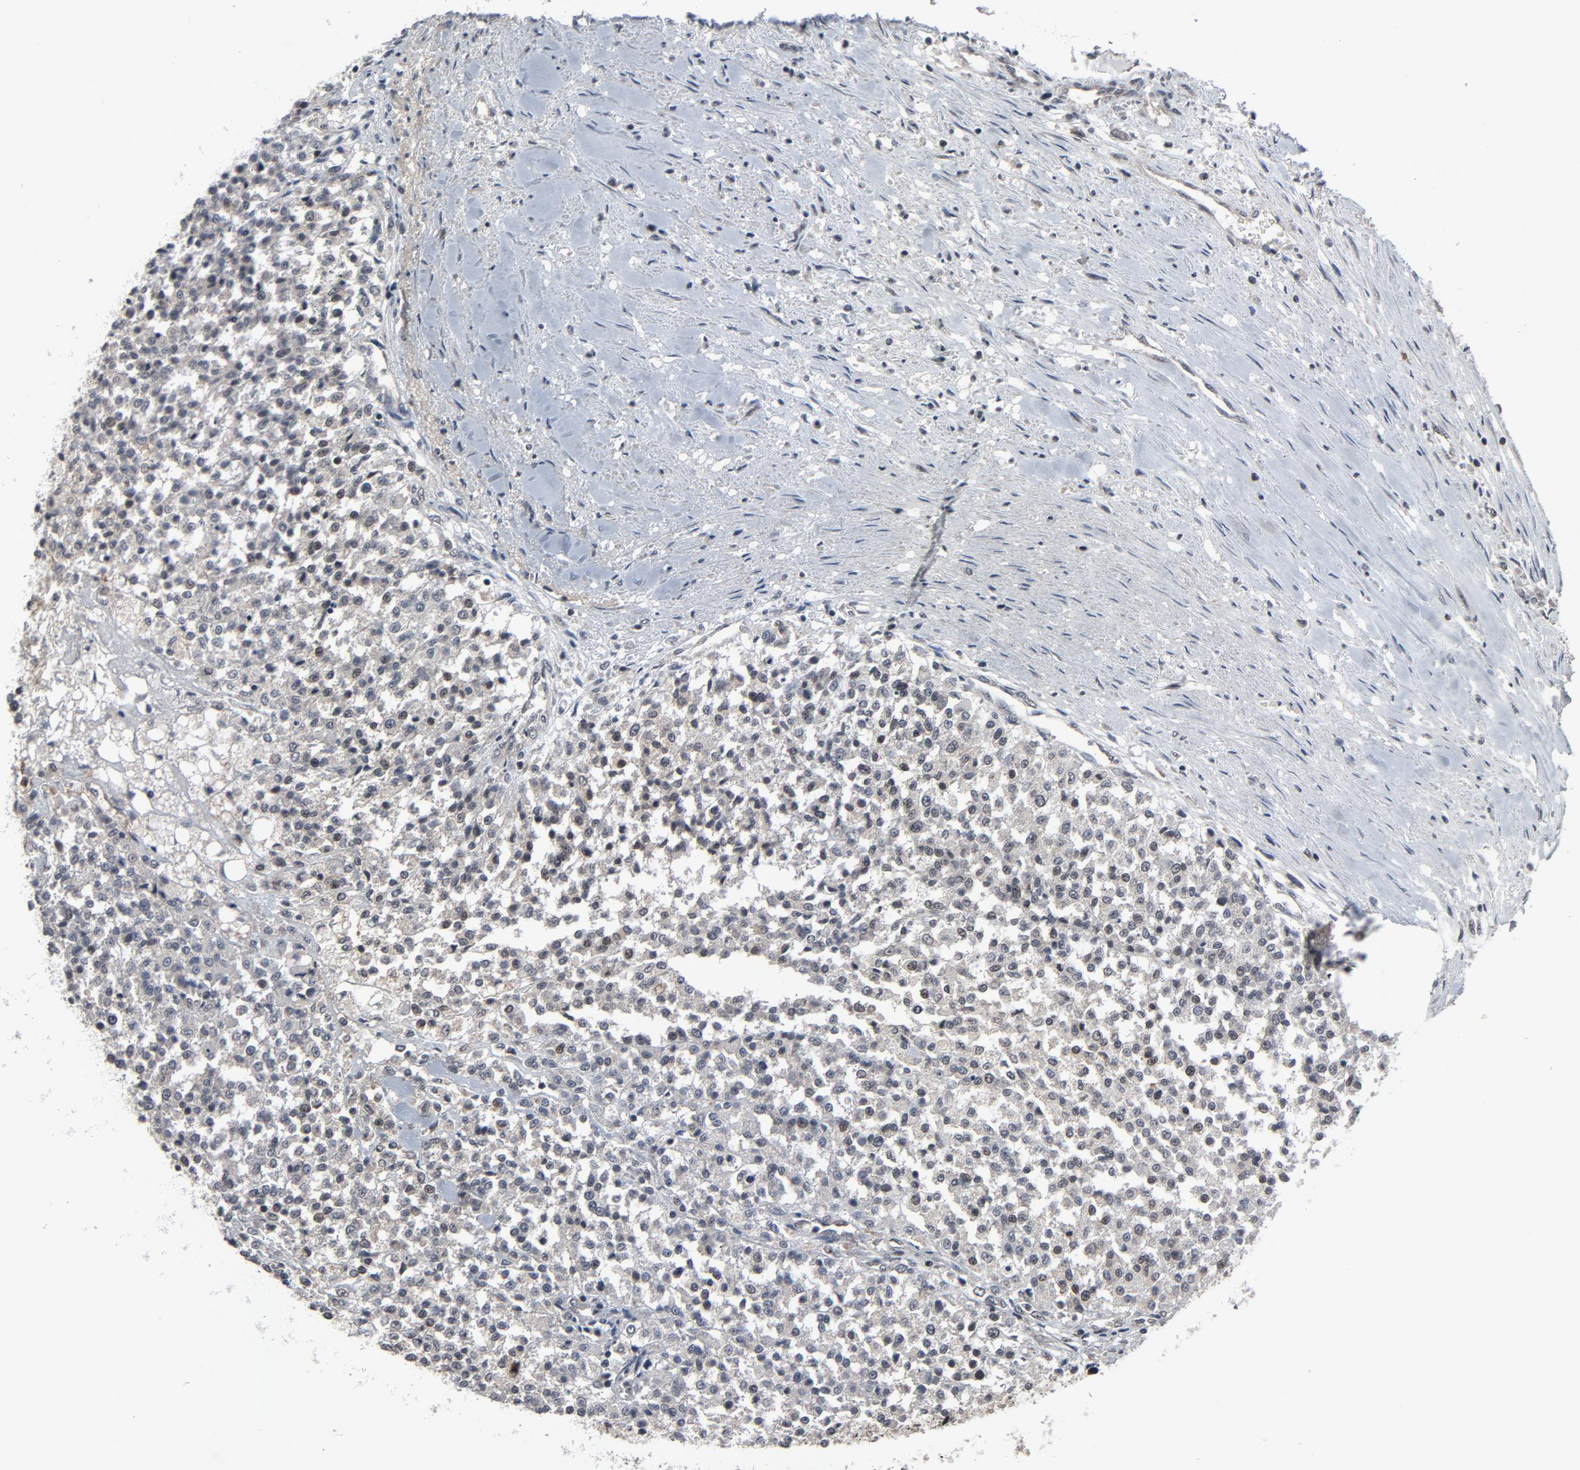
{"staining": {"intensity": "weak", "quantity": "<25%", "location": "cytoplasmic/membranous,nuclear"}, "tissue": "testis cancer", "cell_type": "Tumor cells", "image_type": "cancer", "snomed": [{"axis": "morphology", "description": "Seminoma, NOS"}, {"axis": "topography", "description": "Testis"}], "caption": "There is no significant positivity in tumor cells of testis seminoma. (DAB IHC, high magnification).", "gene": "POM121", "patient": {"sex": "male", "age": 59}}